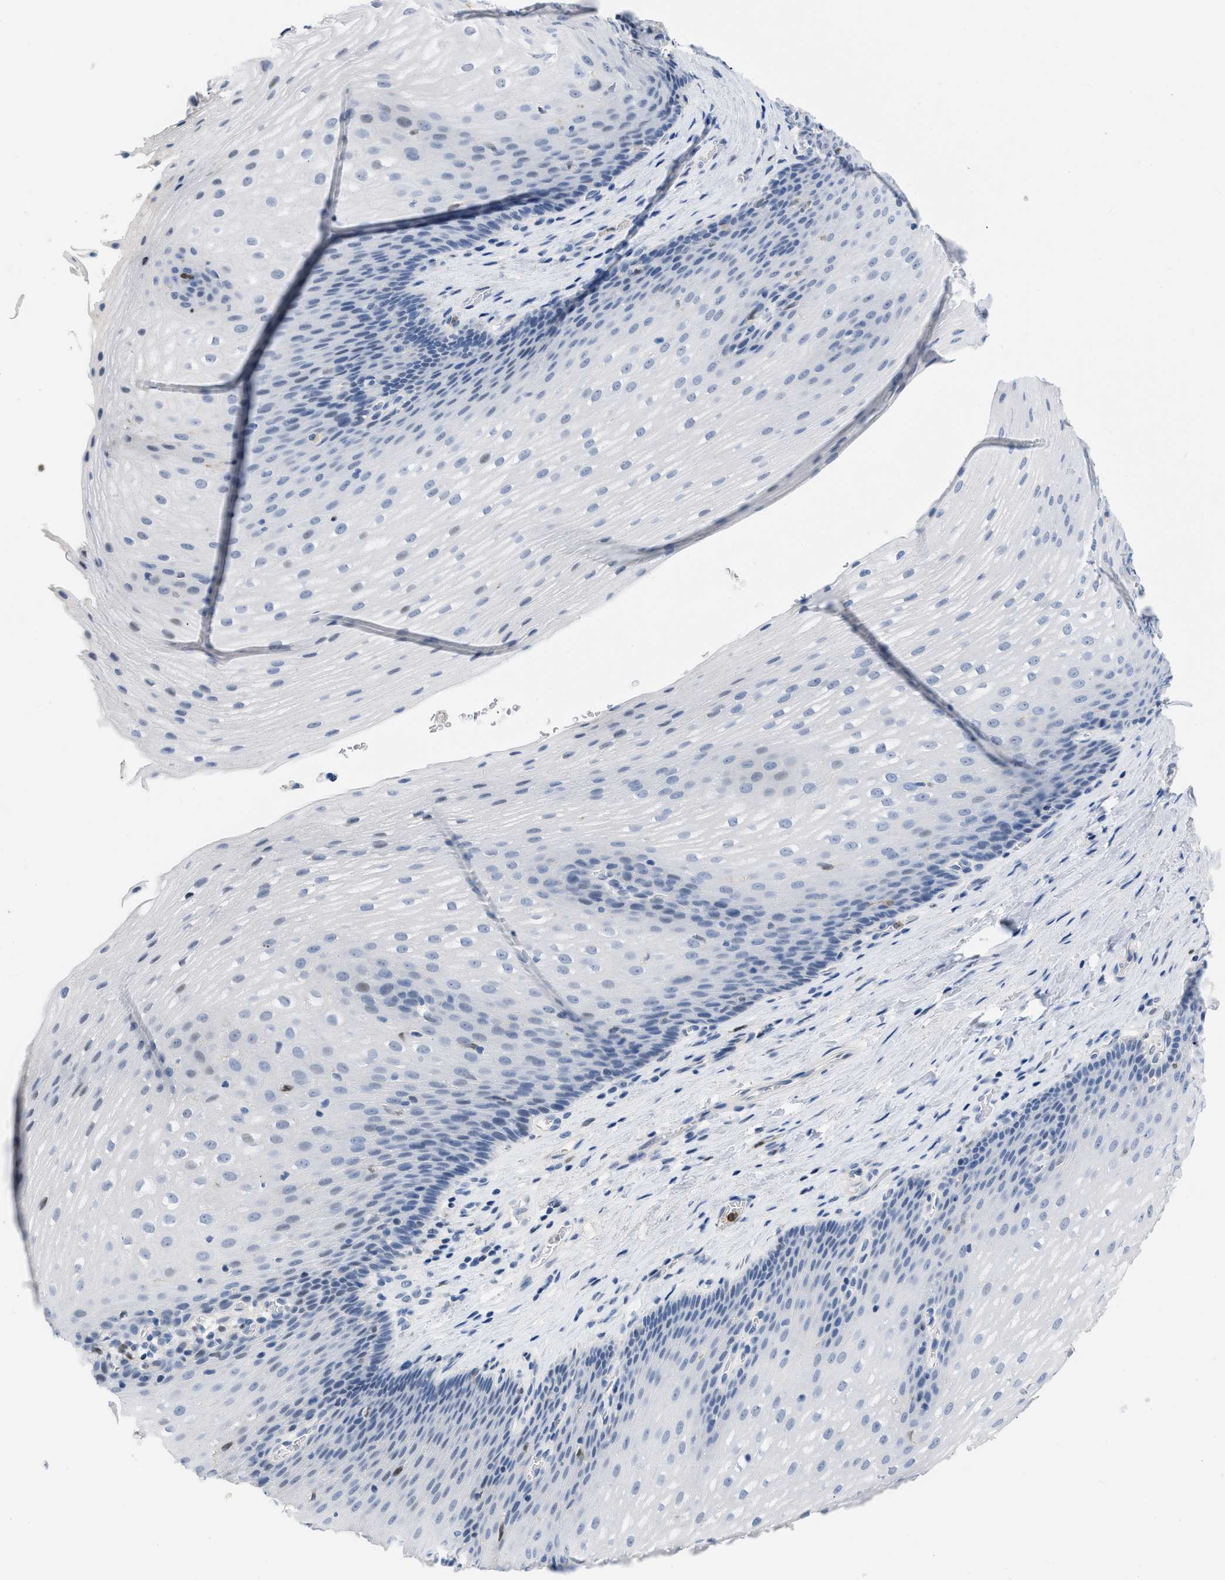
{"staining": {"intensity": "negative", "quantity": "none", "location": "none"}, "tissue": "esophagus", "cell_type": "Squamous epithelial cells", "image_type": "normal", "snomed": [{"axis": "morphology", "description": "Normal tissue, NOS"}, {"axis": "topography", "description": "Esophagus"}], "caption": "Immunohistochemistry histopathology image of benign esophagus: esophagus stained with DAB (3,3'-diaminobenzidine) reveals no significant protein expression in squamous epithelial cells.", "gene": "BOLL", "patient": {"sex": "male", "age": 48}}